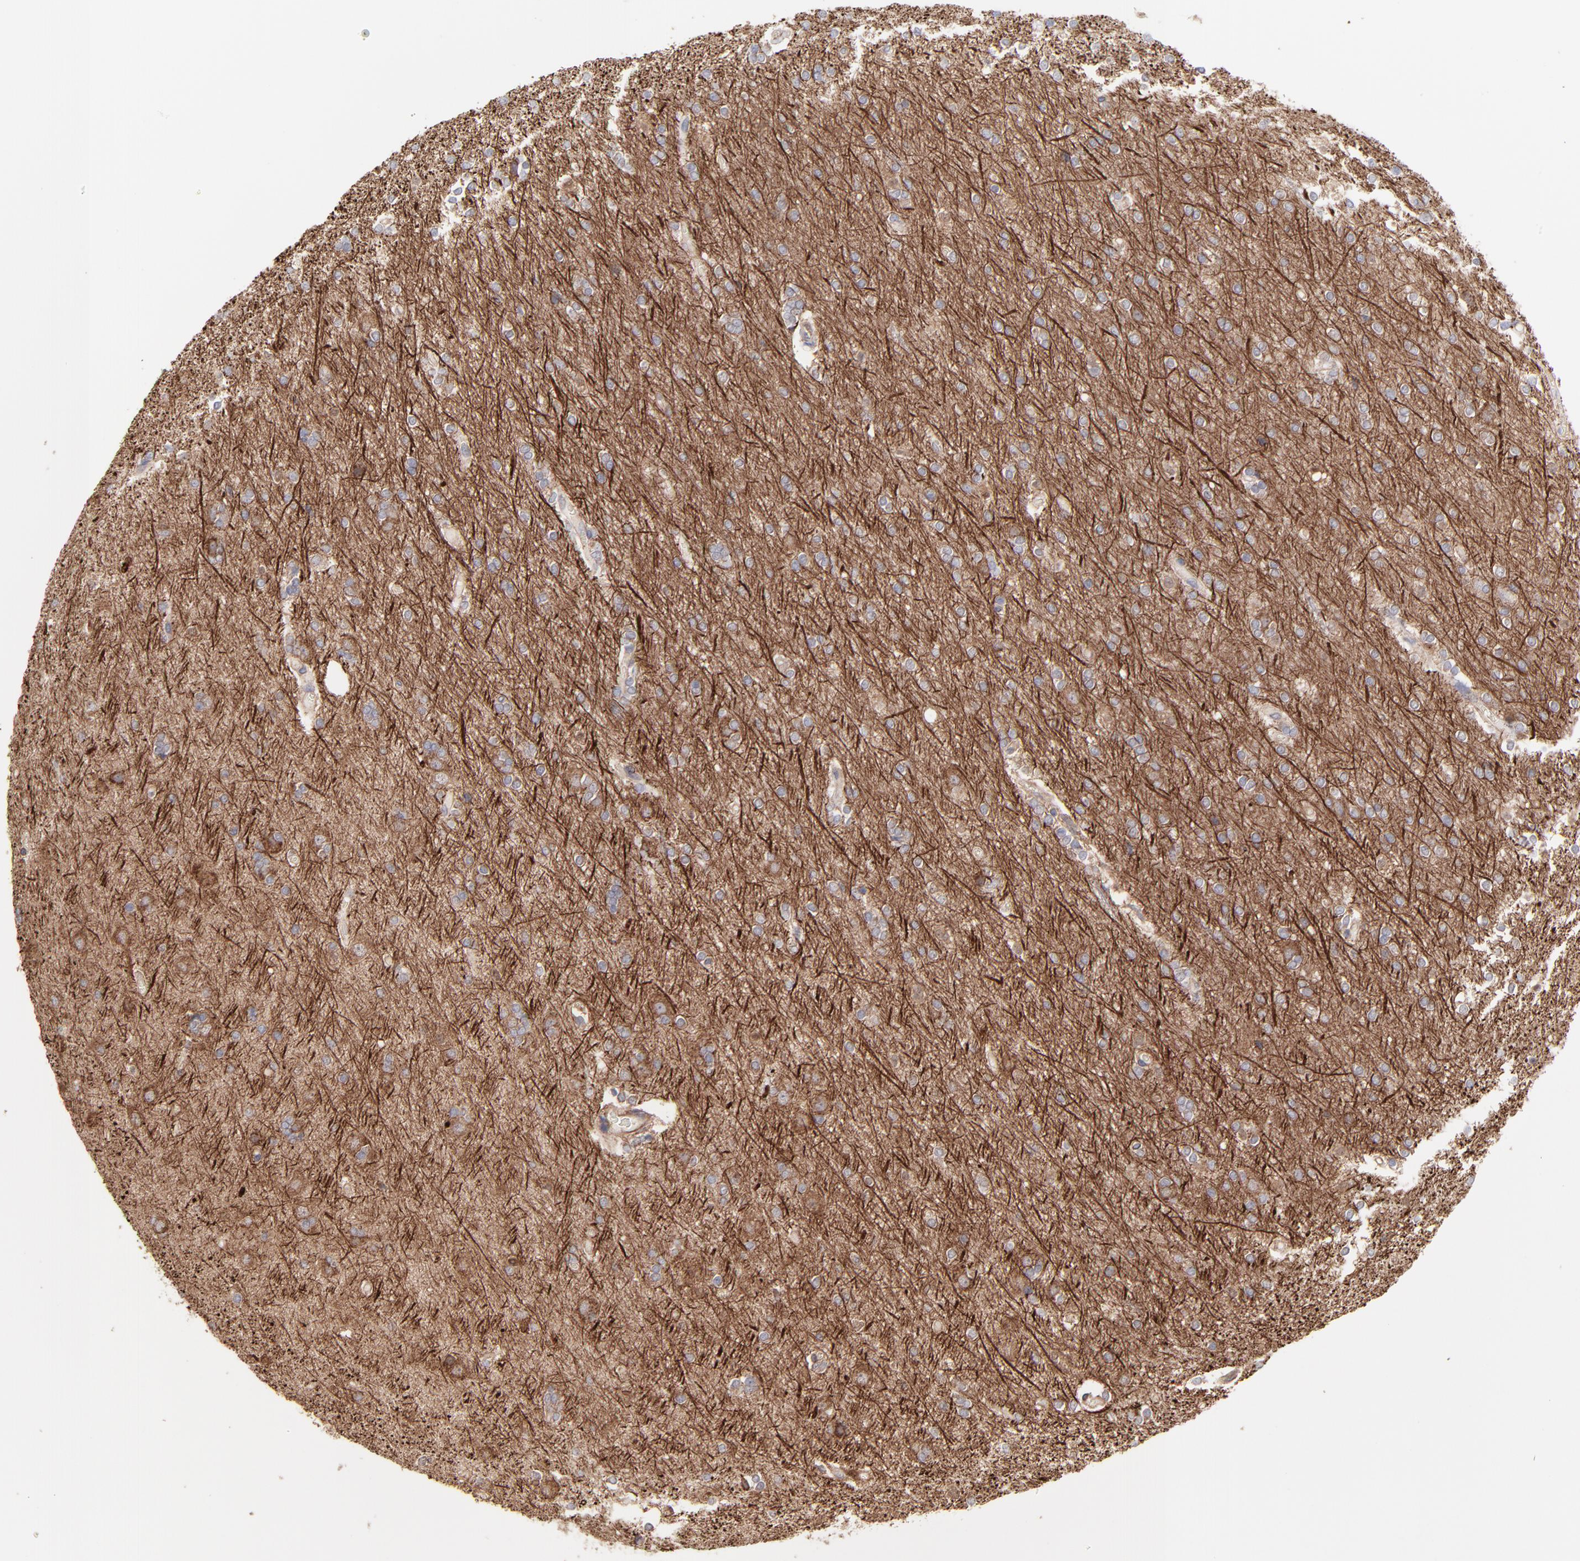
{"staining": {"intensity": "weak", "quantity": ">75%", "location": "cytoplasmic/membranous"}, "tissue": "cerebral cortex", "cell_type": "Endothelial cells", "image_type": "normal", "snomed": [{"axis": "morphology", "description": "Normal tissue, NOS"}, {"axis": "topography", "description": "Cerebral cortex"}], "caption": "This is an image of IHC staining of unremarkable cerebral cortex, which shows weak staining in the cytoplasmic/membranous of endothelial cells.", "gene": "PFKM", "patient": {"sex": "female", "age": 54}}